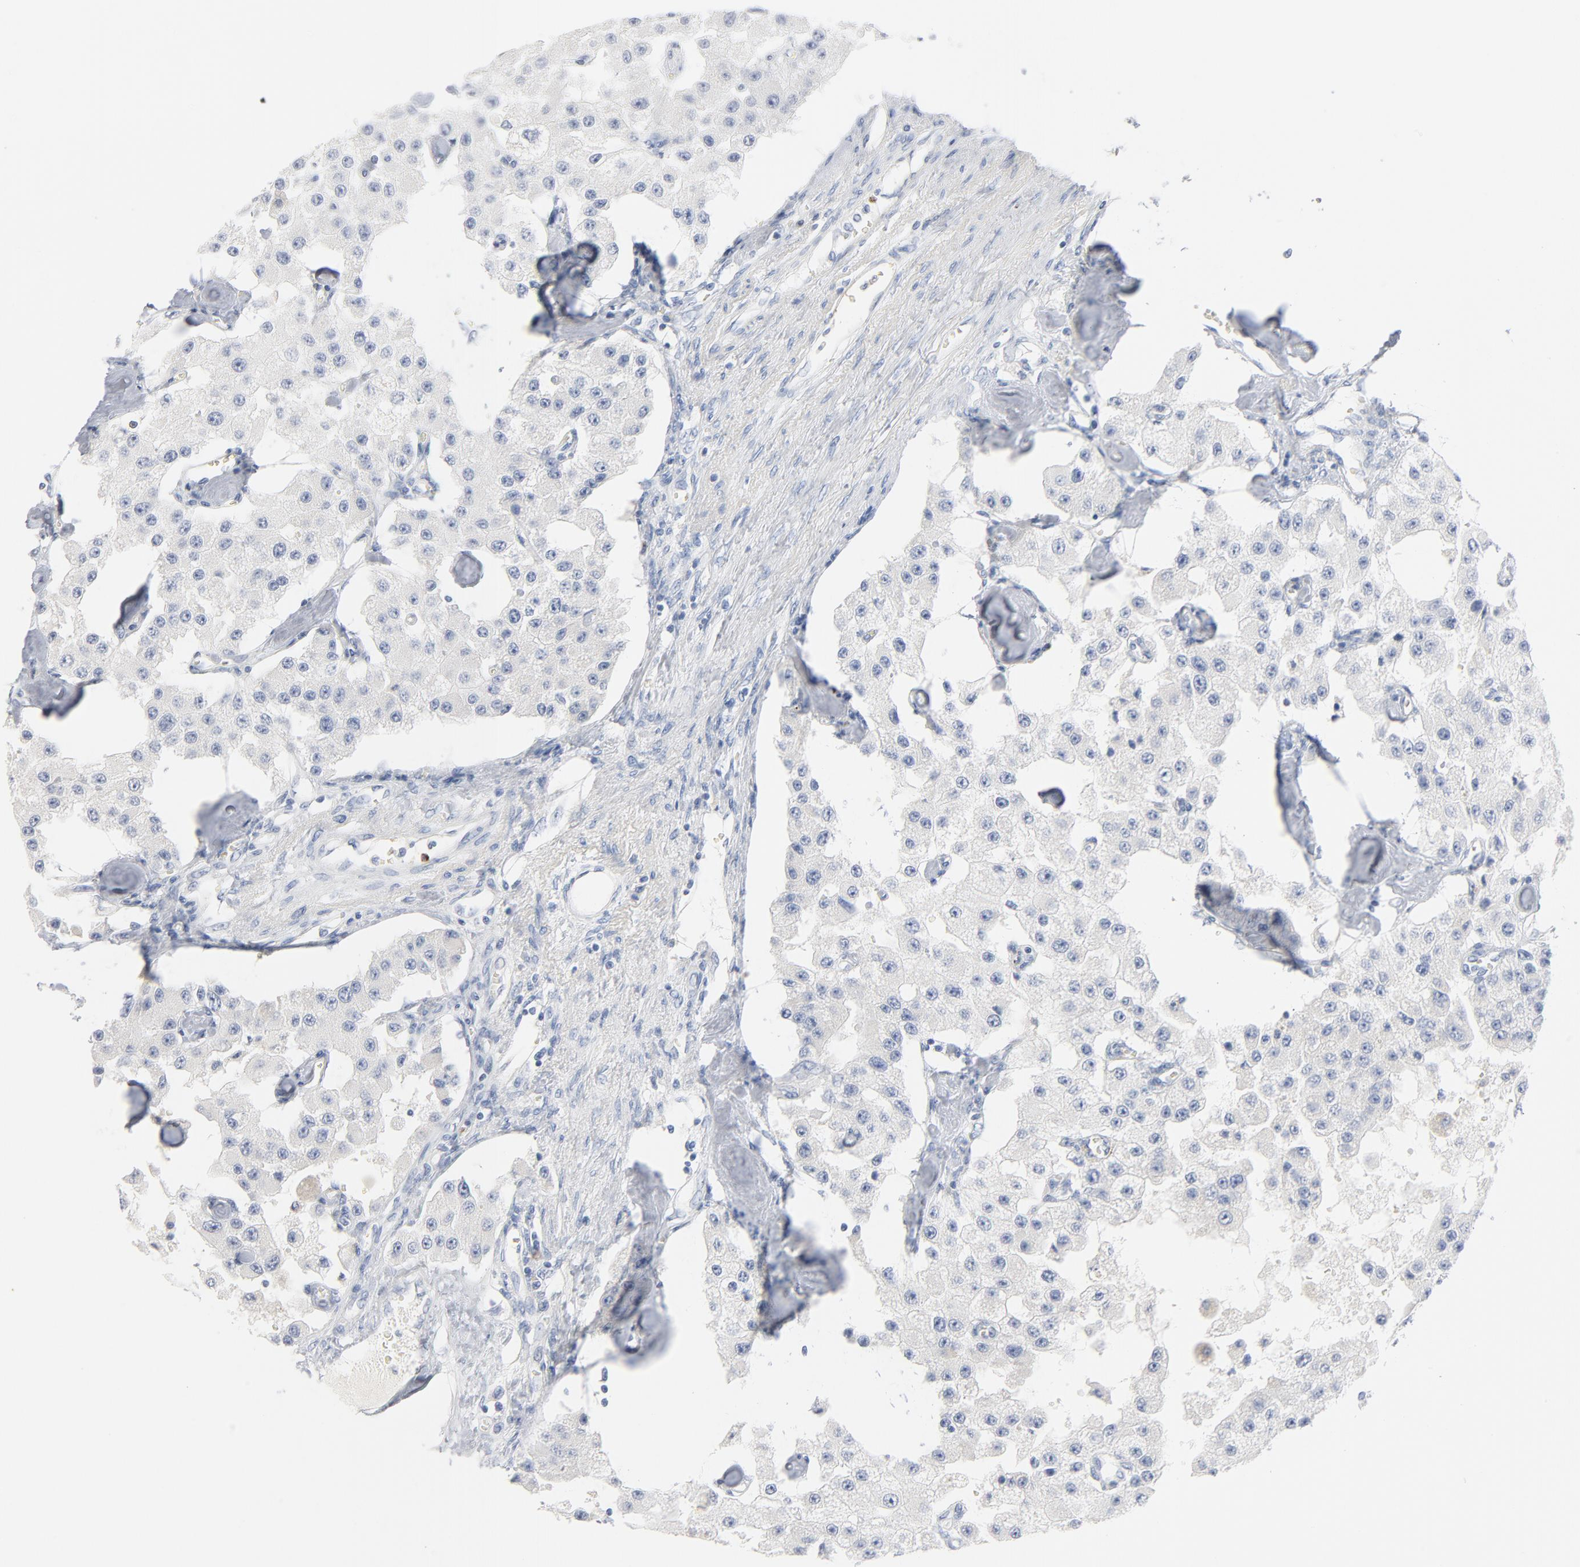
{"staining": {"intensity": "negative", "quantity": "none", "location": "none"}, "tissue": "carcinoid", "cell_type": "Tumor cells", "image_type": "cancer", "snomed": [{"axis": "morphology", "description": "Carcinoid, malignant, NOS"}, {"axis": "topography", "description": "Lung"}], "caption": "DAB immunohistochemical staining of carcinoid demonstrates no significant expression in tumor cells. The staining was performed using DAB to visualize the protein expression in brown, while the nuclei were stained in blue with hematoxylin (Magnification: 20x).", "gene": "GZMB", "patient": {"sex": "male", "age": 60}}